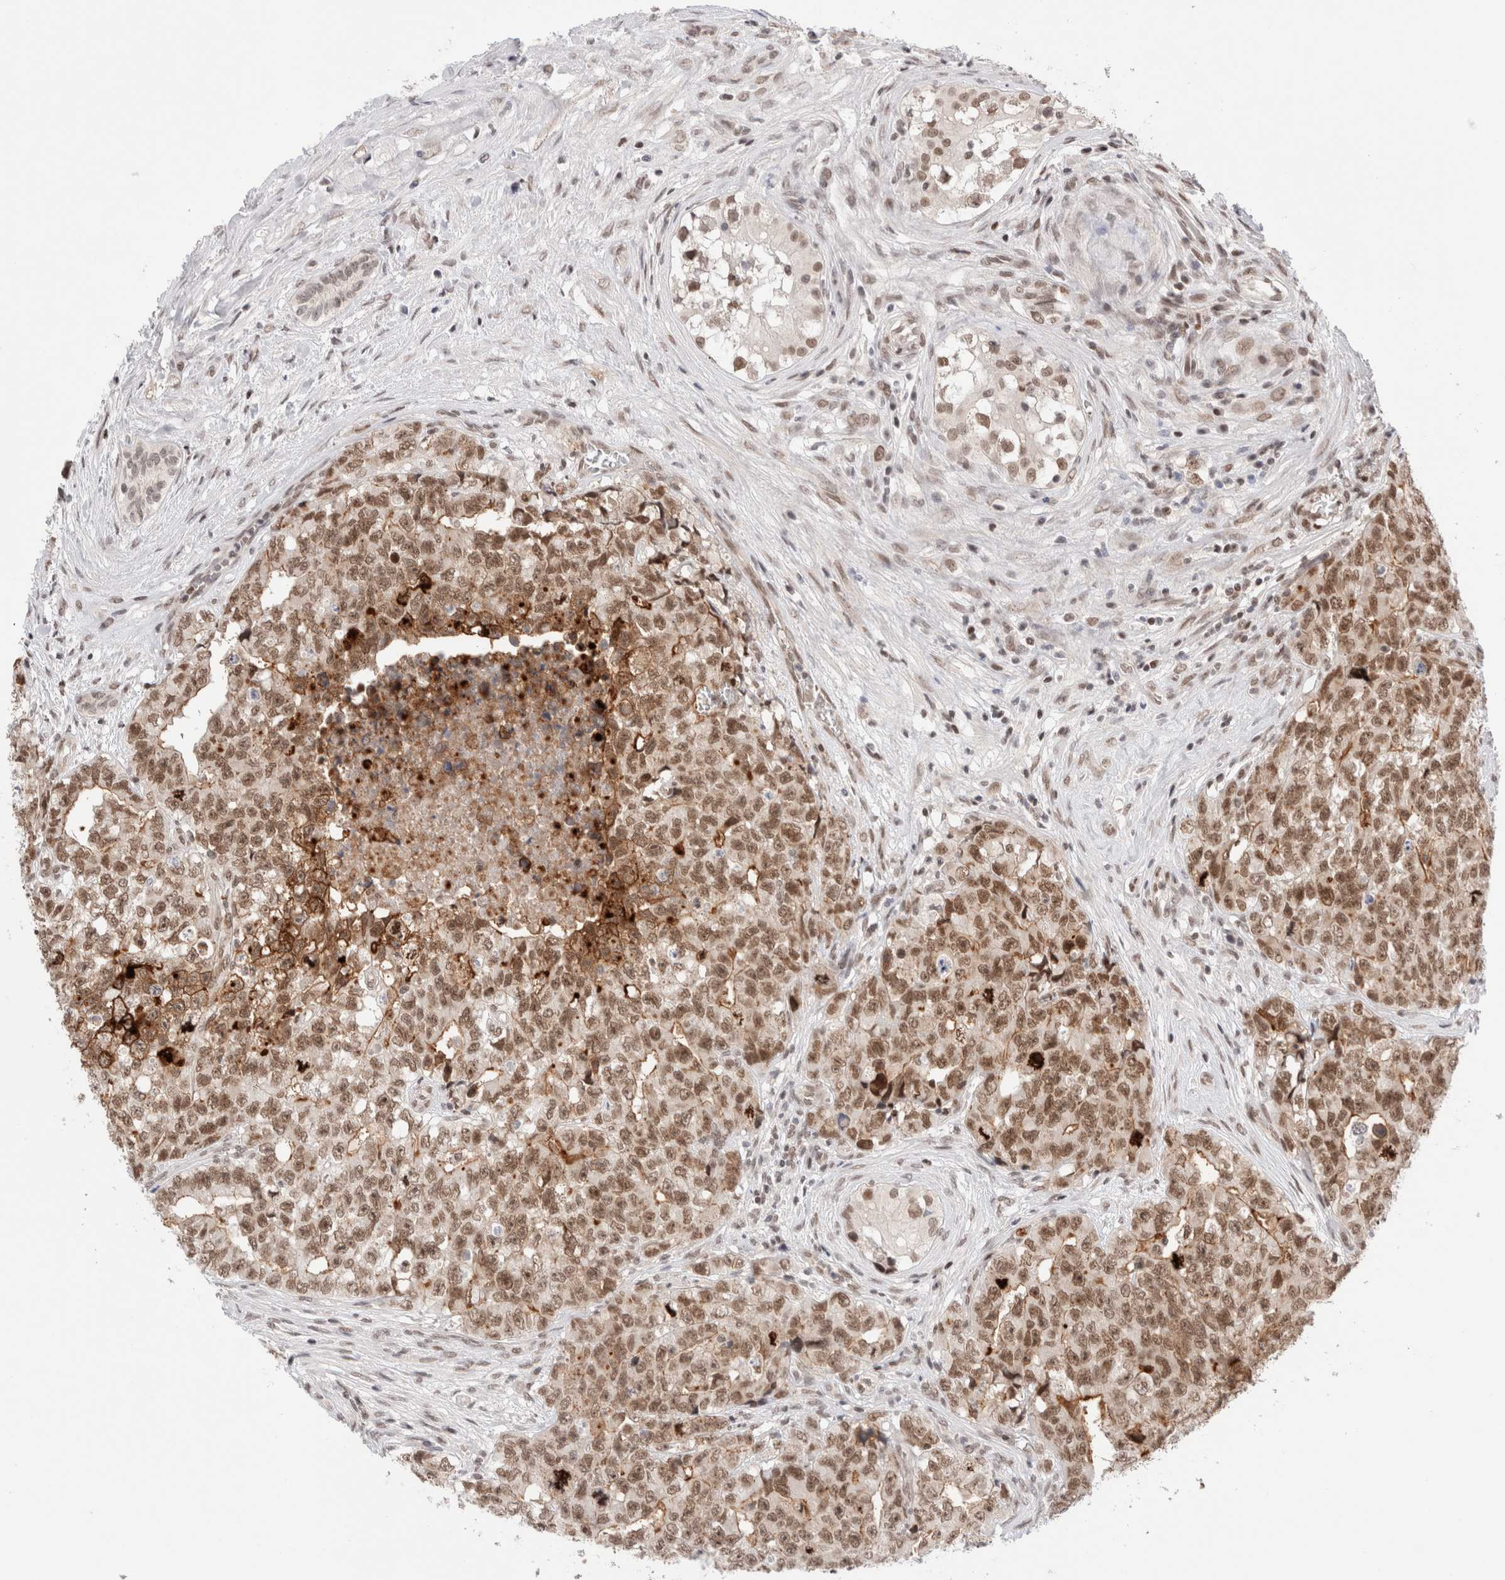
{"staining": {"intensity": "moderate", "quantity": ">75%", "location": "nuclear"}, "tissue": "testis cancer", "cell_type": "Tumor cells", "image_type": "cancer", "snomed": [{"axis": "morphology", "description": "Carcinoma, Embryonal, NOS"}, {"axis": "topography", "description": "Testis"}], "caption": "DAB immunohistochemical staining of testis cancer (embryonal carcinoma) exhibits moderate nuclear protein staining in about >75% of tumor cells.", "gene": "GATAD2A", "patient": {"sex": "male", "age": 28}}